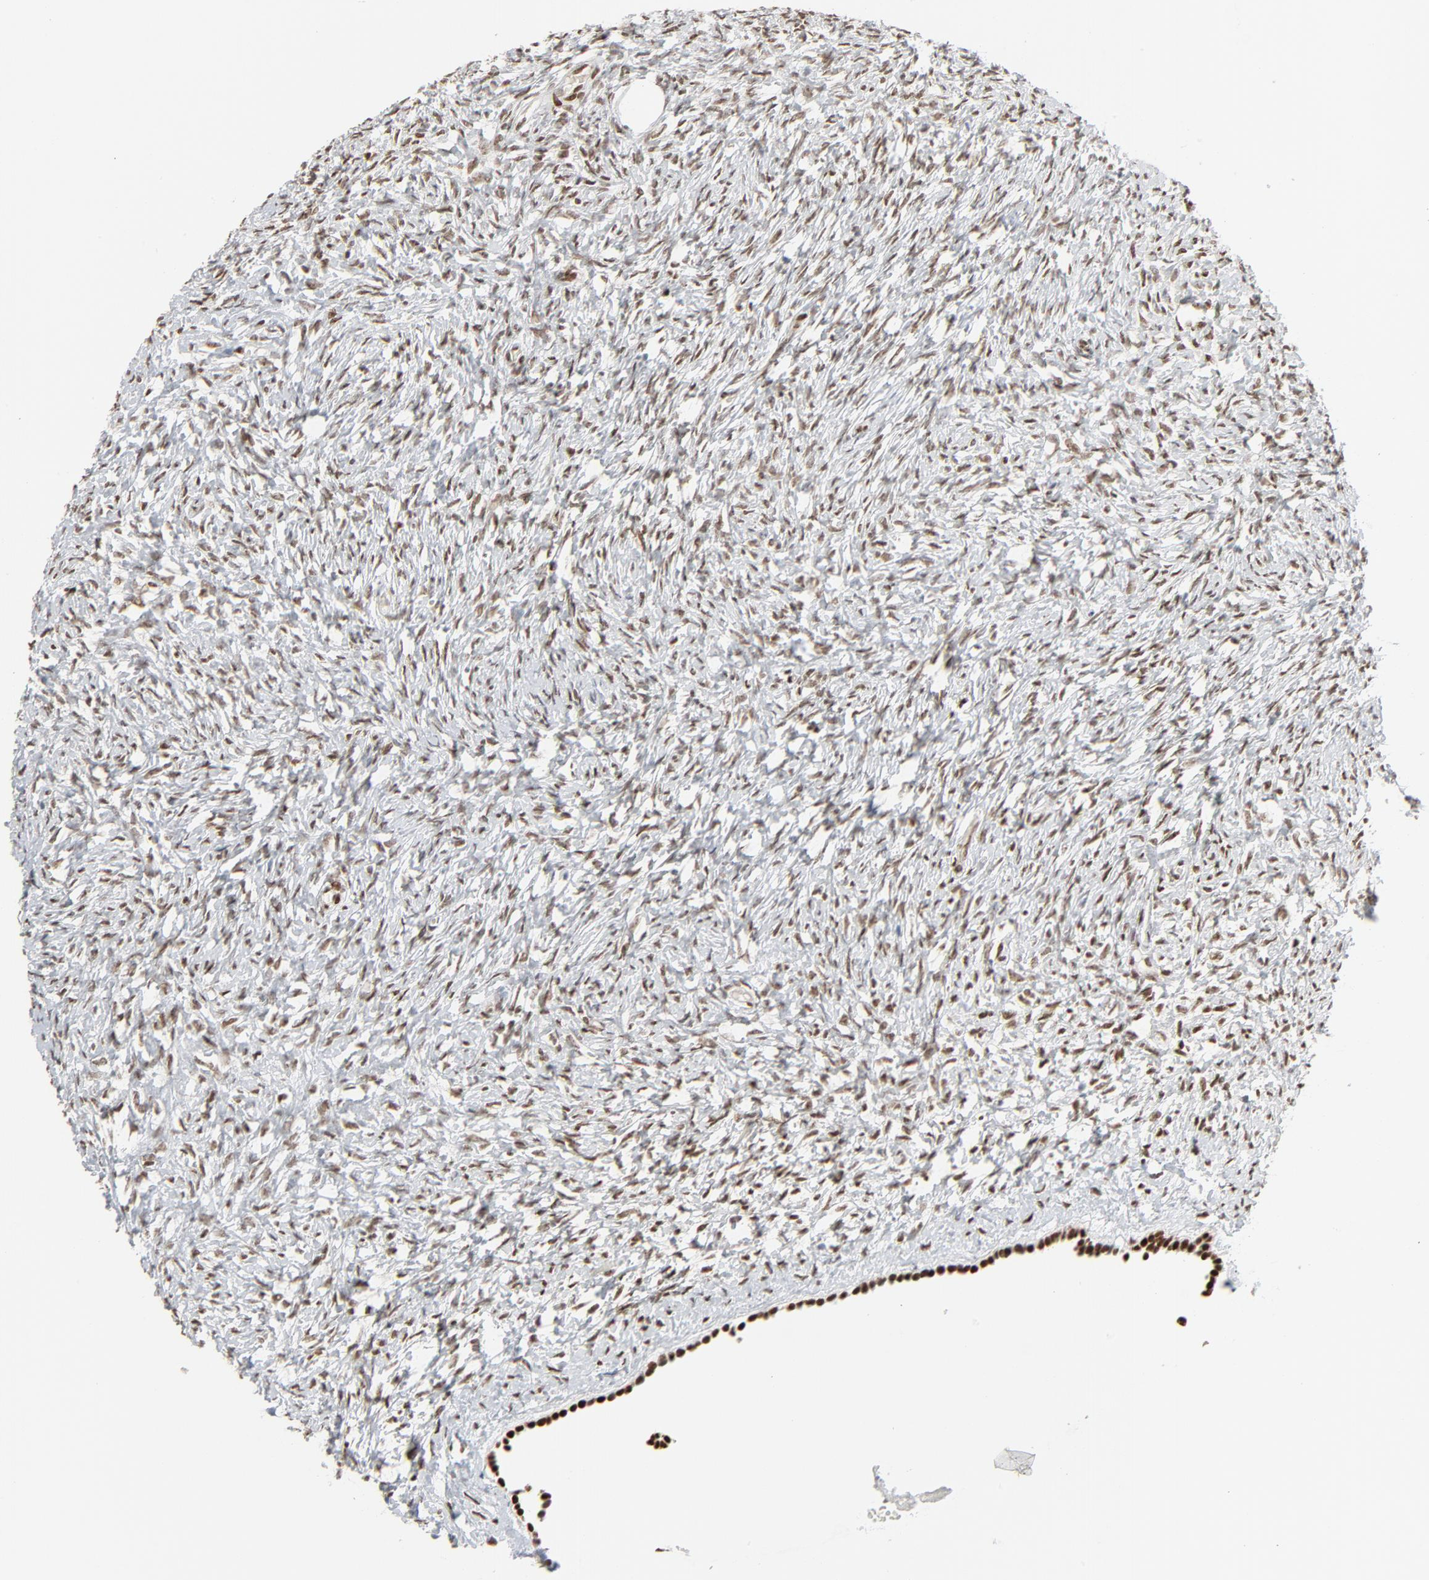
{"staining": {"intensity": "moderate", "quantity": ">75%", "location": "nuclear"}, "tissue": "ovary", "cell_type": "Ovarian stroma cells", "image_type": "normal", "snomed": [{"axis": "morphology", "description": "Normal tissue, NOS"}, {"axis": "topography", "description": "Ovary"}], "caption": "The histopathology image exhibits a brown stain indicating the presence of a protein in the nuclear of ovarian stroma cells in ovary.", "gene": "CUX1", "patient": {"sex": "female", "age": 35}}